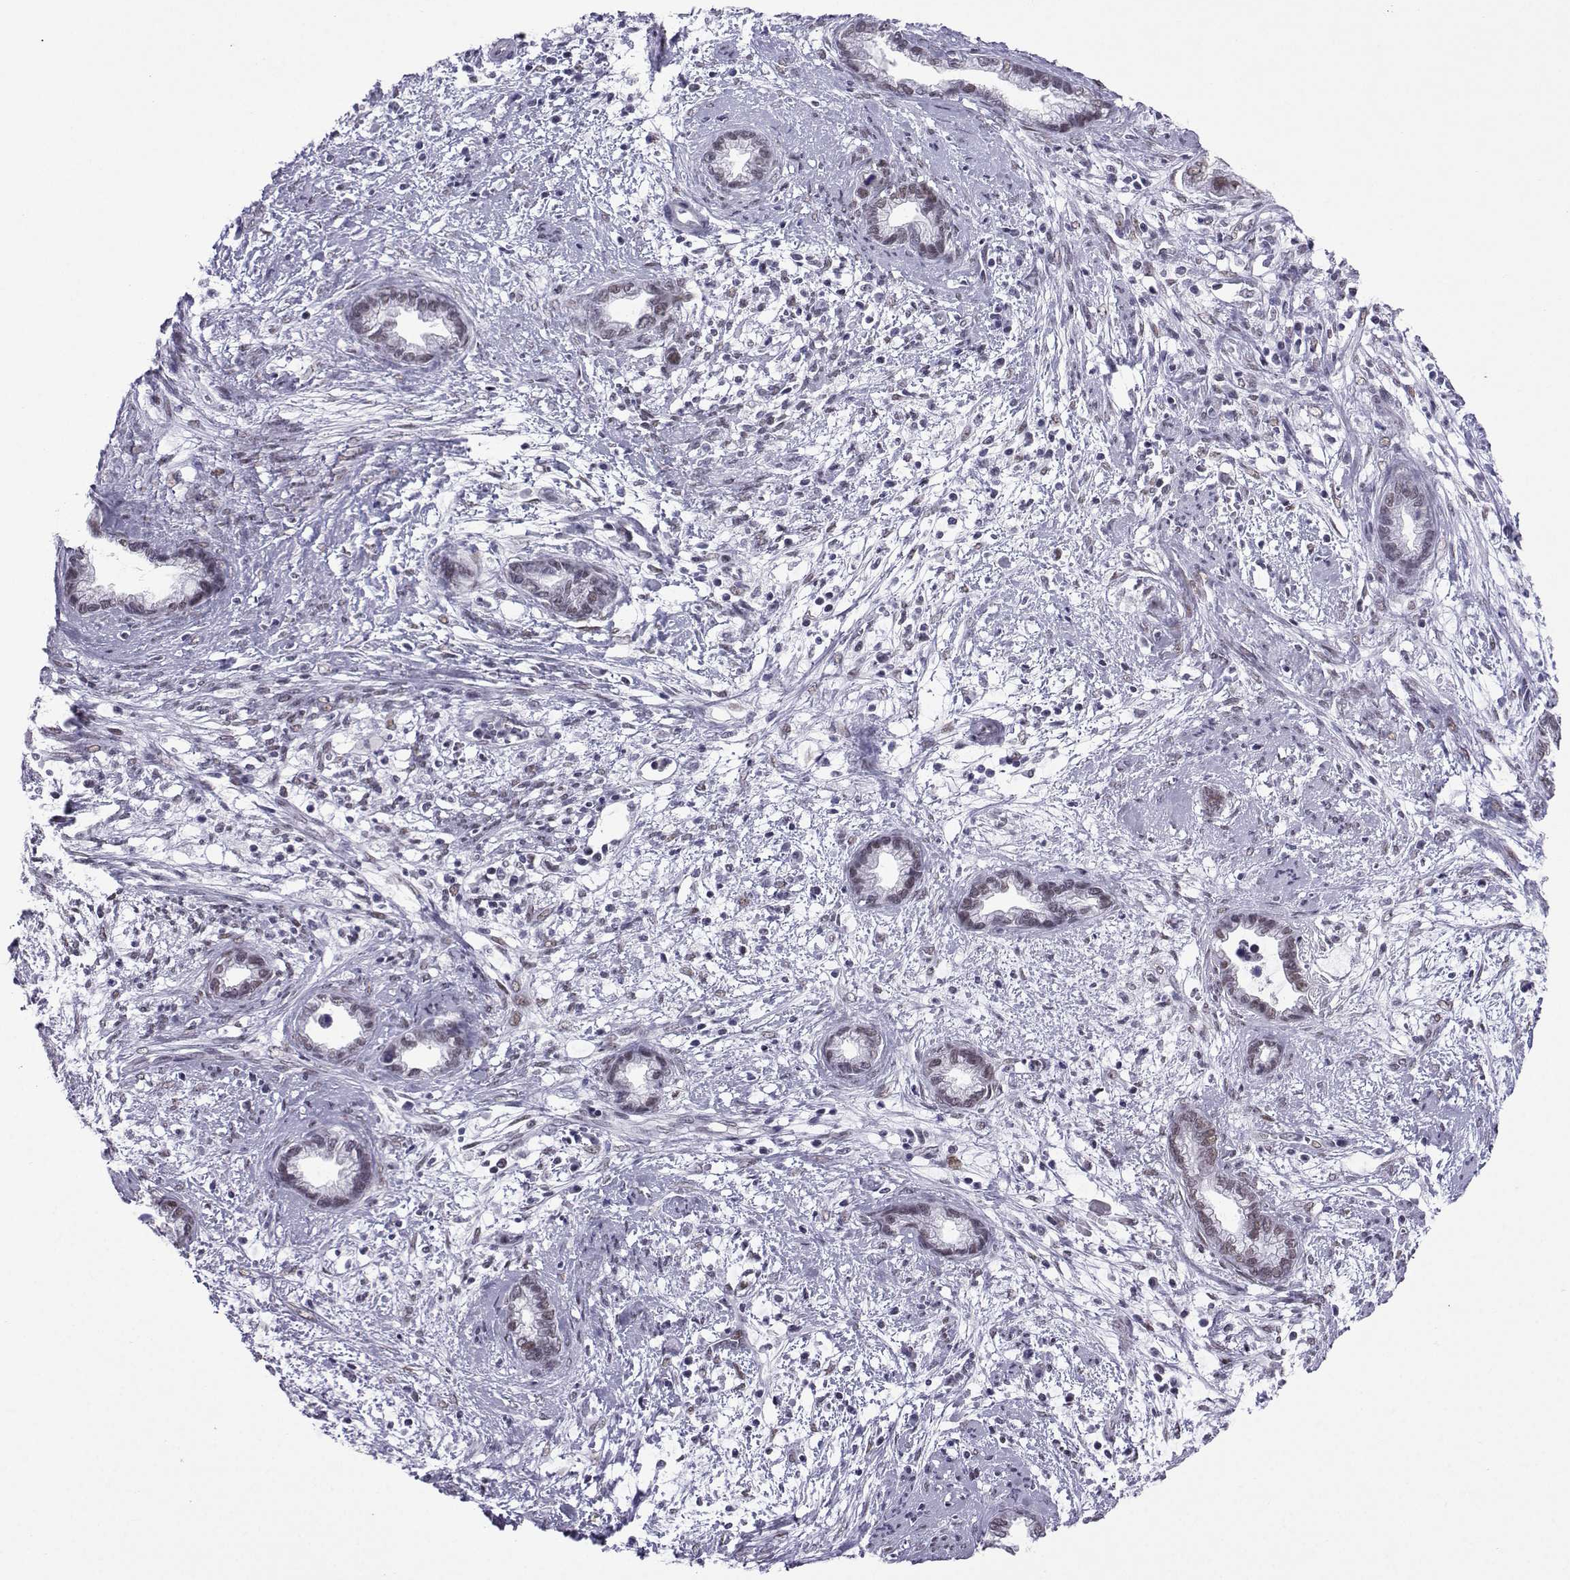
{"staining": {"intensity": "weak", "quantity": "<25%", "location": "nuclear"}, "tissue": "cervical cancer", "cell_type": "Tumor cells", "image_type": "cancer", "snomed": [{"axis": "morphology", "description": "Adenocarcinoma, NOS"}, {"axis": "topography", "description": "Cervix"}], "caption": "IHC photomicrograph of cervical cancer stained for a protein (brown), which displays no expression in tumor cells.", "gene": "LORICRIN", "patient": {"sex": "female", "age": 62}}